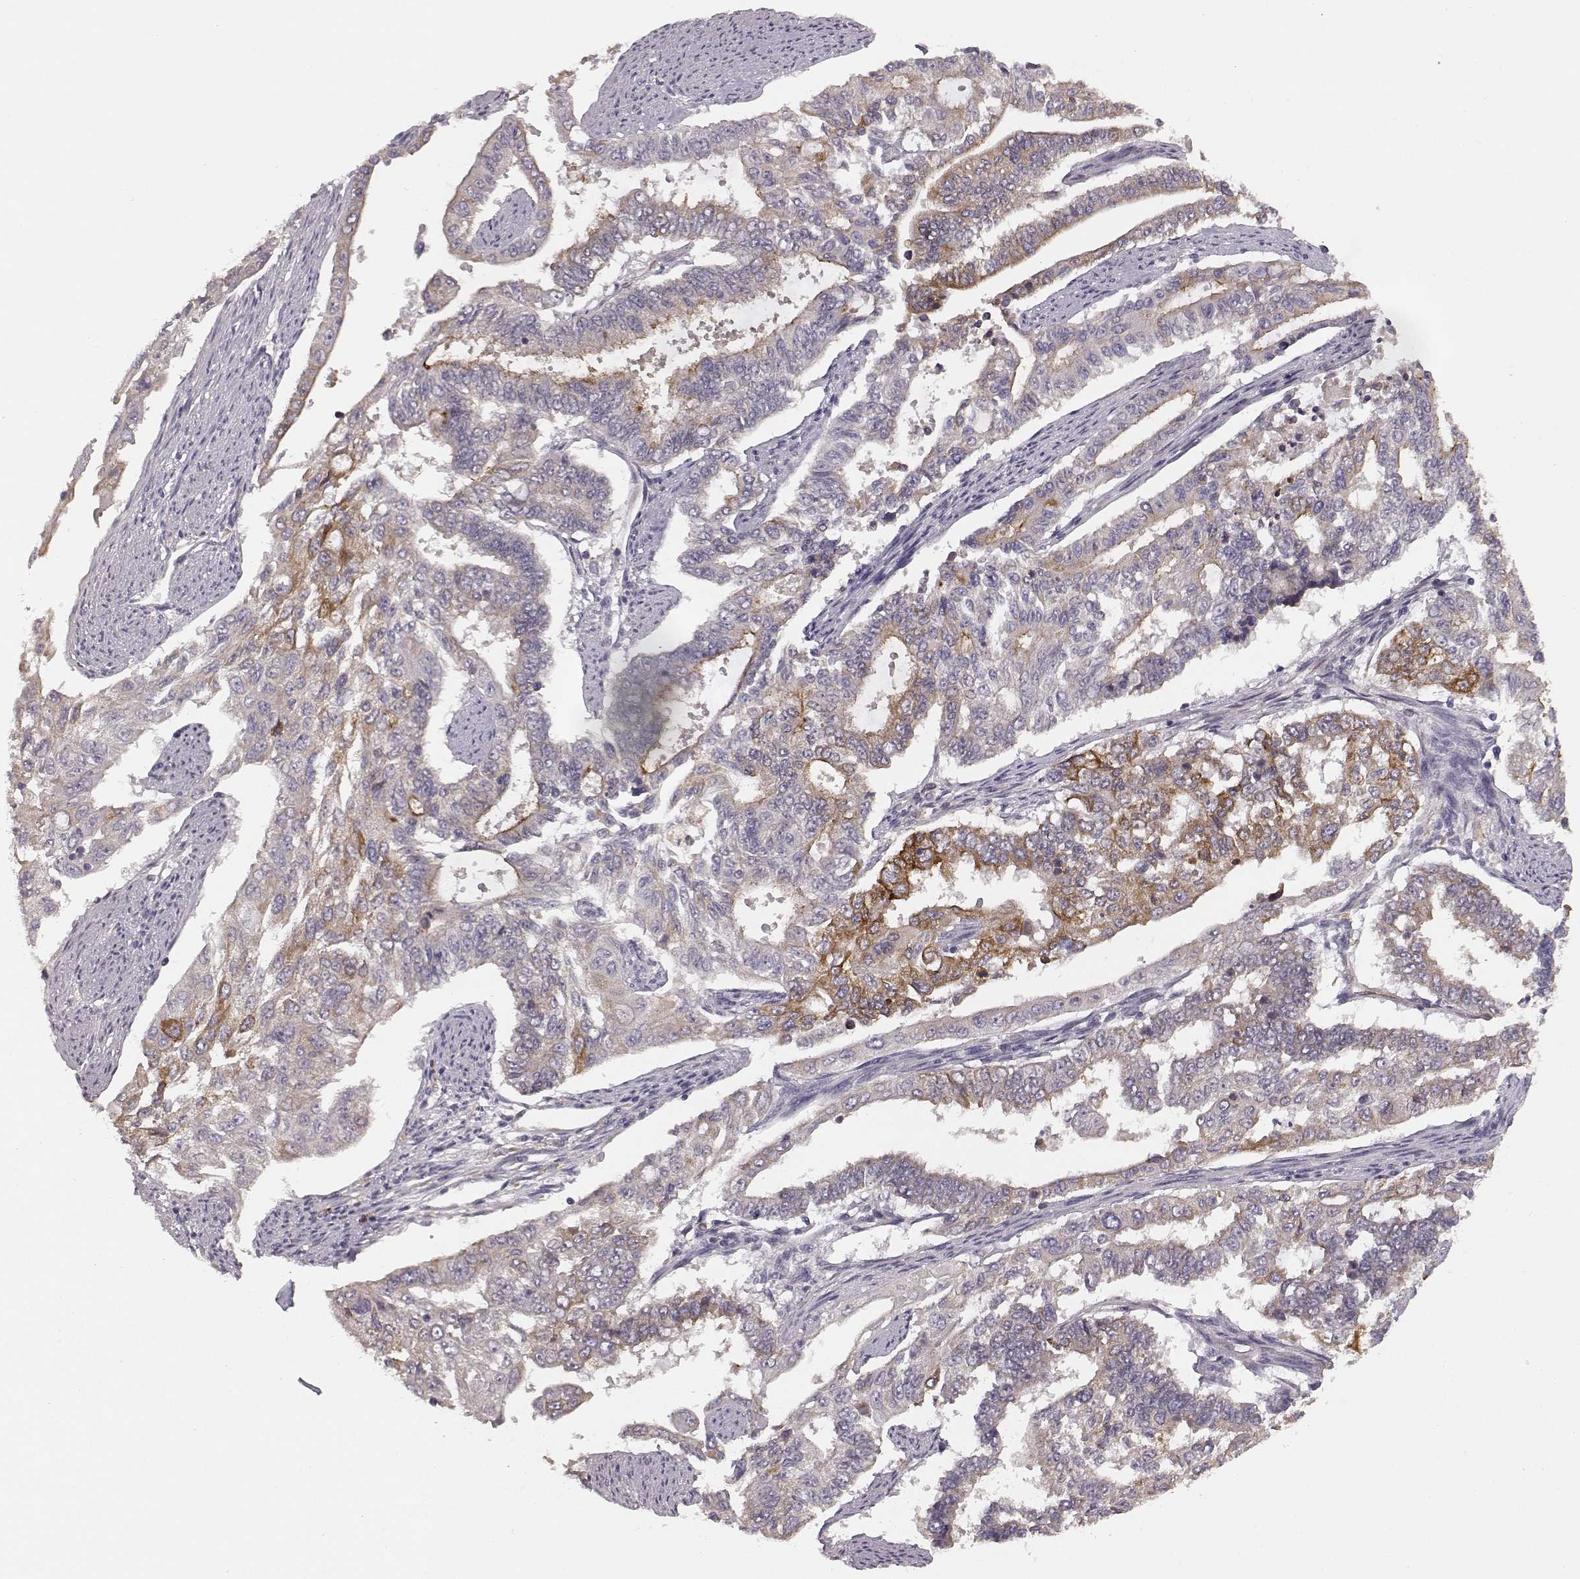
{"staining": {"intensity": "moderate", "quantity": "25%-75%", "location": "cytoplasmic/membranous"}, "tissue": "endometrial cancer", "cell_type": "Tumor cells", "image_type": "cancer", "snomed": [{"axis": "morphology", "description": "Adenocarcinoma, NOS"}, {"axis": "topography", "description": "Uterus"}], "caption": "There is medium levels of moderate cytoplasmic/membranous staining in tumor cells of endometrial cancer, as demonstrated by immunohistochemical staining (brown color).", "gene": "GHR", "patient": {"sex": "female", "age": 59}}